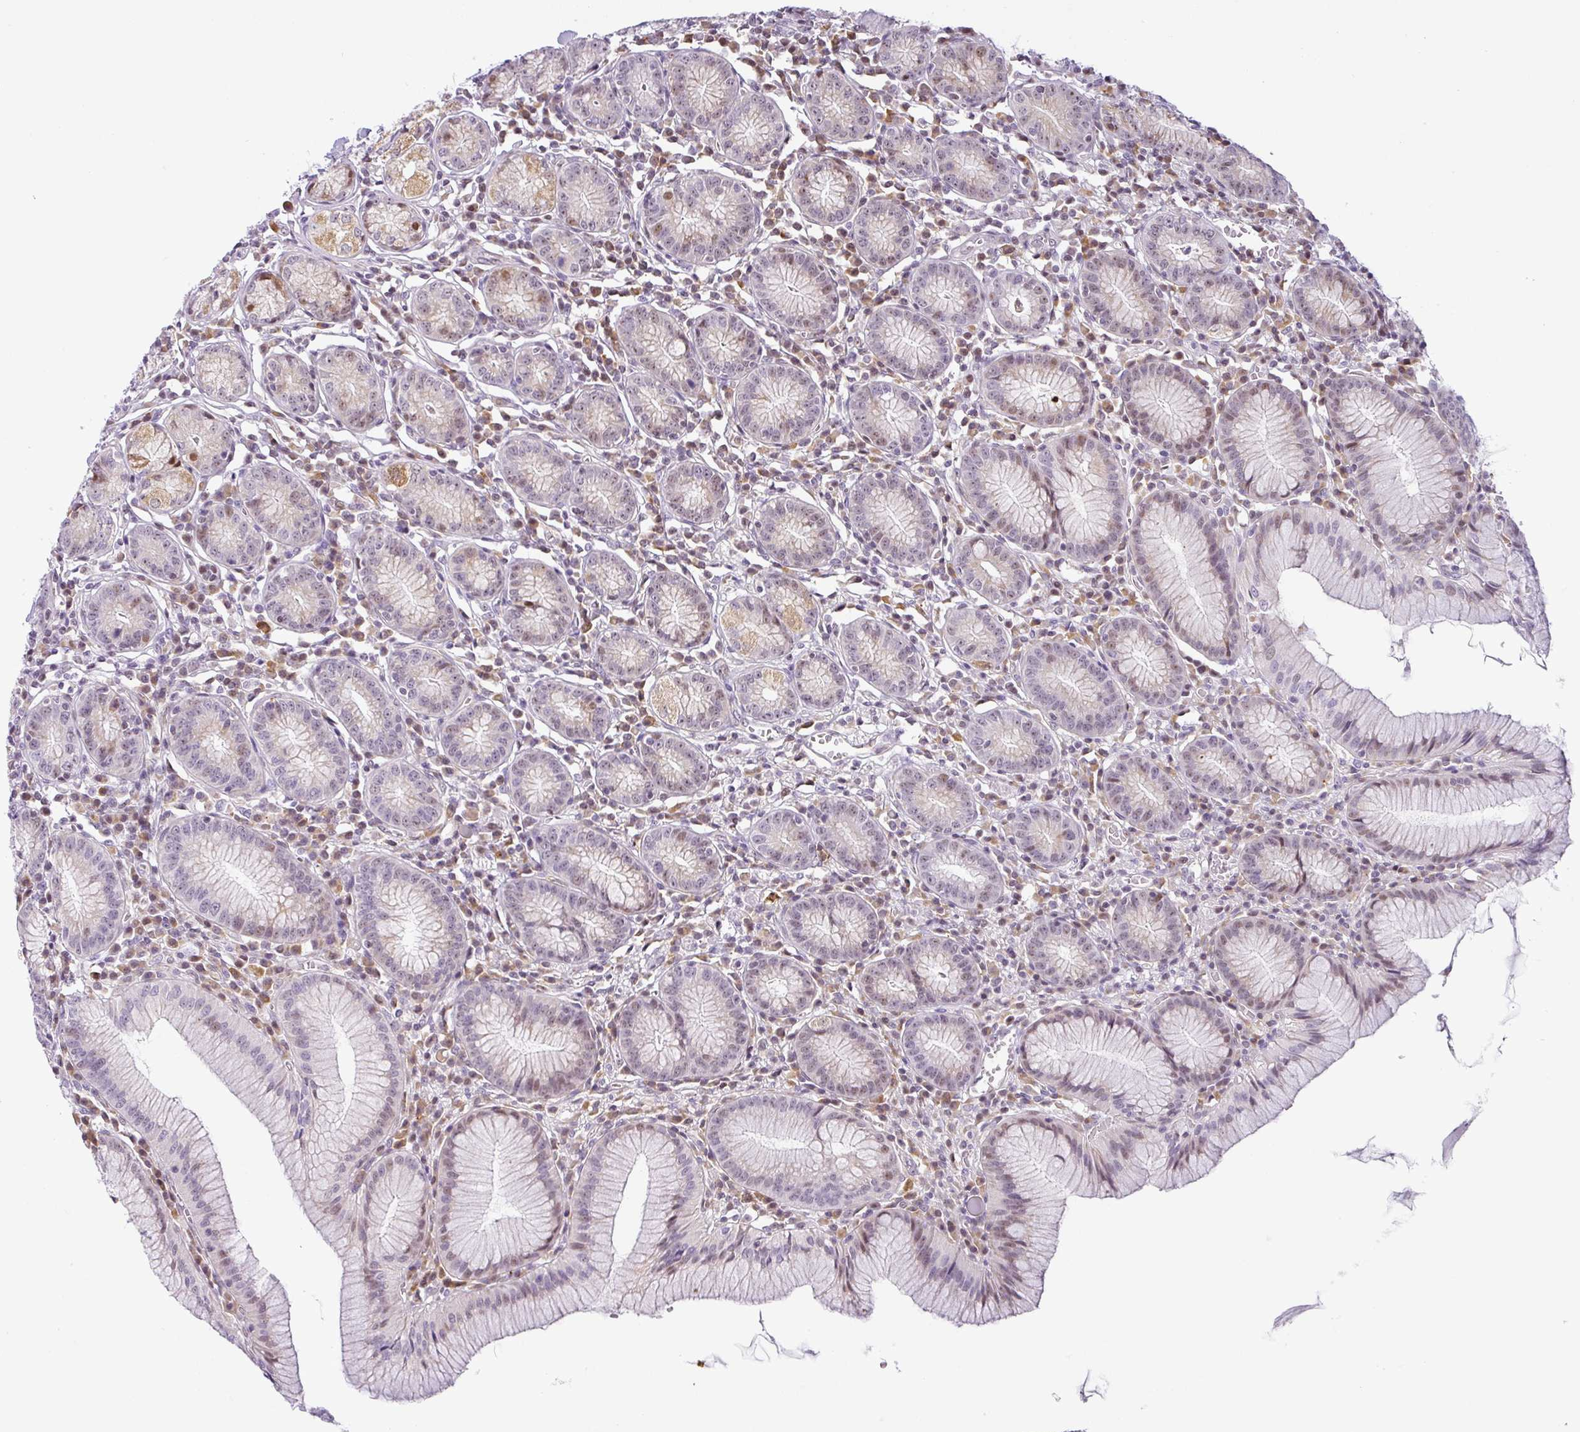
{"staining": {"intensity": "moderate", "quantity": "25%-75%", "location": "cytoplasmic/membranous,nuclear"}, "tissue": "stomach", "cell_type": "Glandular cells", "image_type": "normal", "snomed": [{"axis": "morphology", "description": "Normal tissue, NOS"}, {"axis": "topography", "description": "Stomach"}], "caption": "IHC photomicrograph of unremarkable stomach: stomach stained using IHC demonstrates medium levels of moderate protein expression localized specifically in the cytoplasmic/membranous,nuclear of glandular cells, appearing as a cytoplasmic/membranous,nuclear brown color.", "gene": "NDUFB2", "patient": {"sex": "male", "age": 55}}